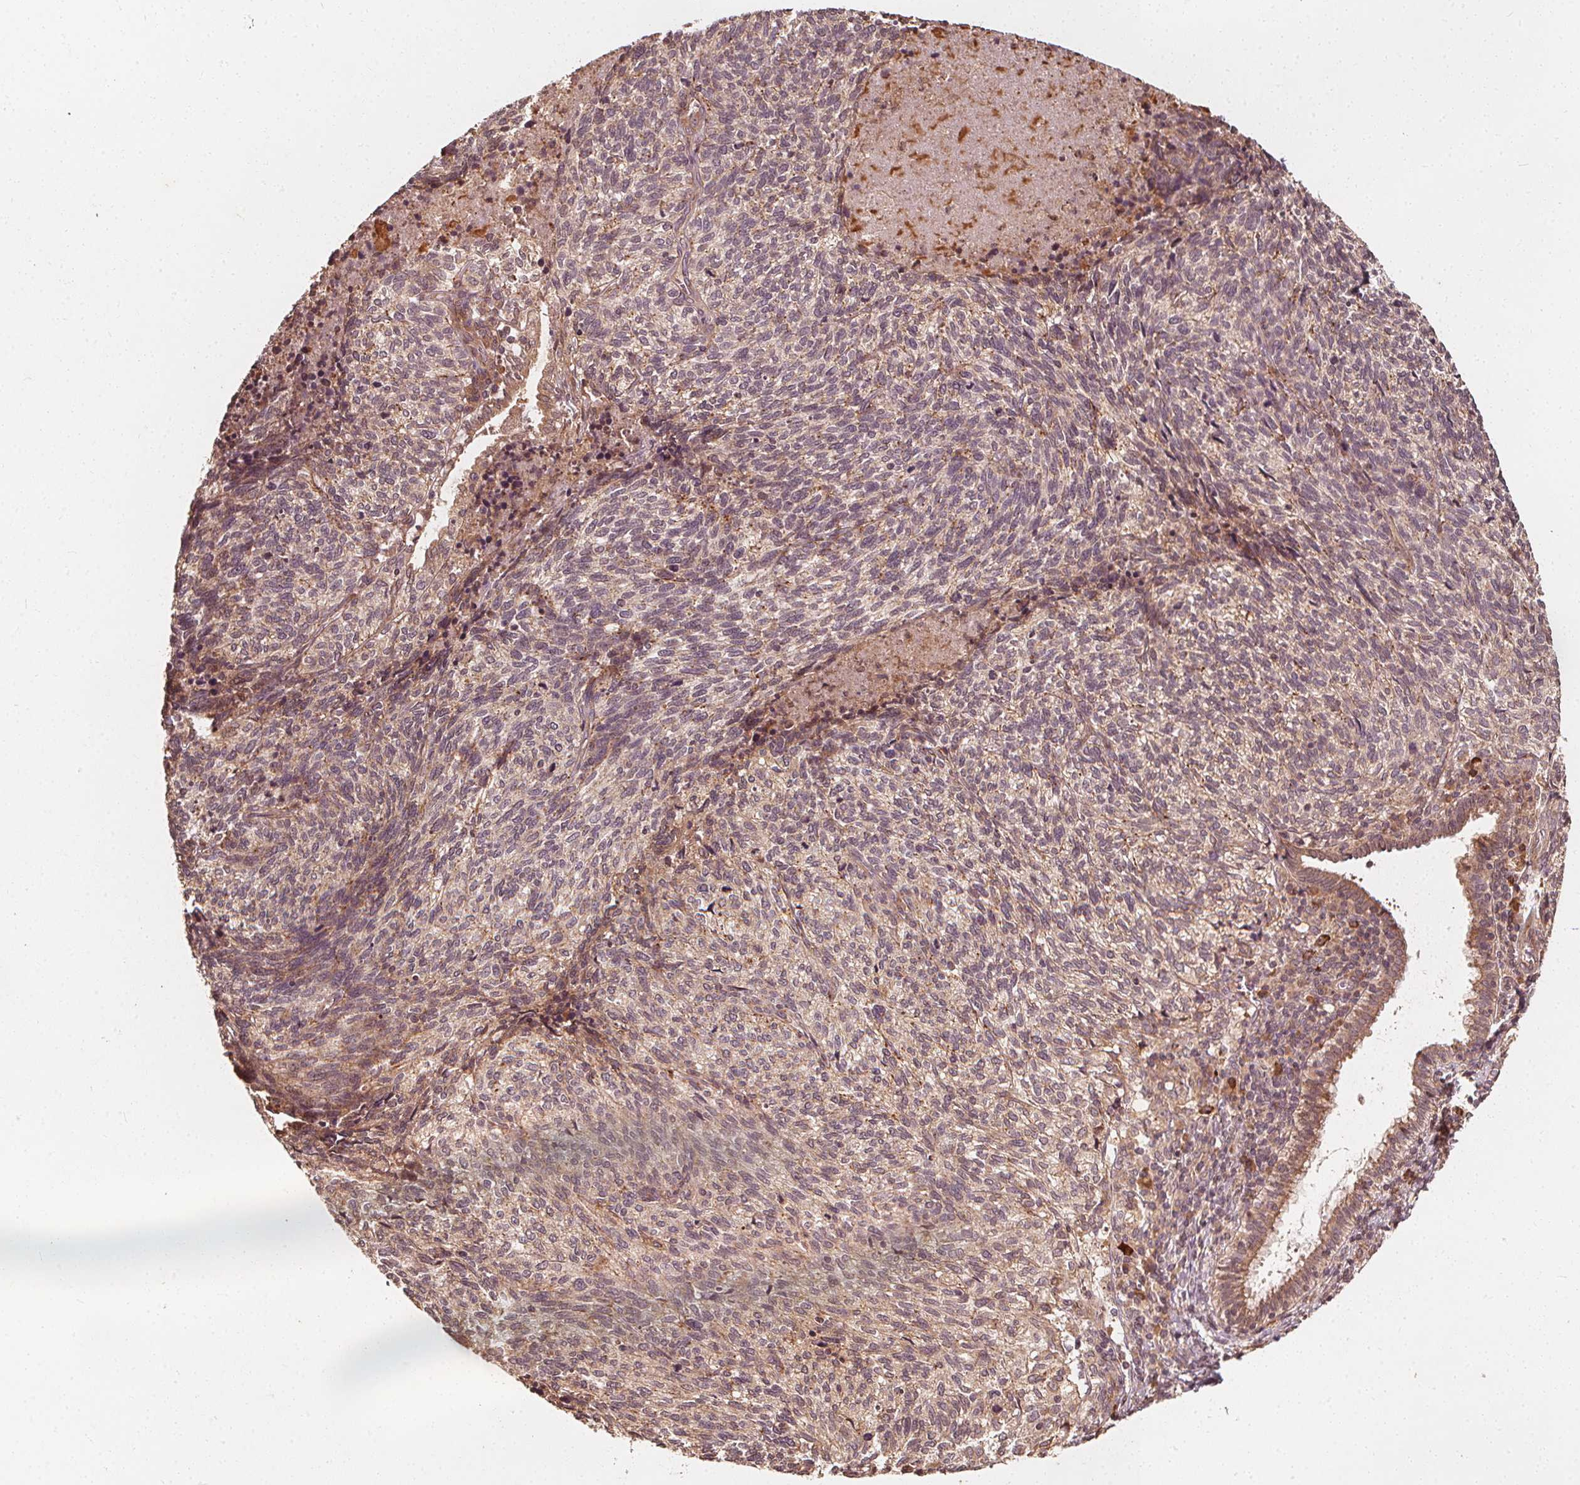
{"staining": {"intensity": "moderate", "quantity": ">75%", "location": "cytoplasmic/membranous"}, "tissue": "cervical cancer", "cell_type": "Tumor cells", "image_type": "cancer", "snomed": [{"axis": "morphology", "description": "Squamous cell carcinoma, NOS"}, {"axis": "topography", "description": "Cervix"}], "caption": "A photomicrograph showing moderate cytoplasmic/membranous expression in about >75% of tumor cells in squamous cell carcinoma (cervical), as visualized by brown immunohistochemical staining.", "gene": "NPC1", "patient": {"sex": "female", "age": 45}}